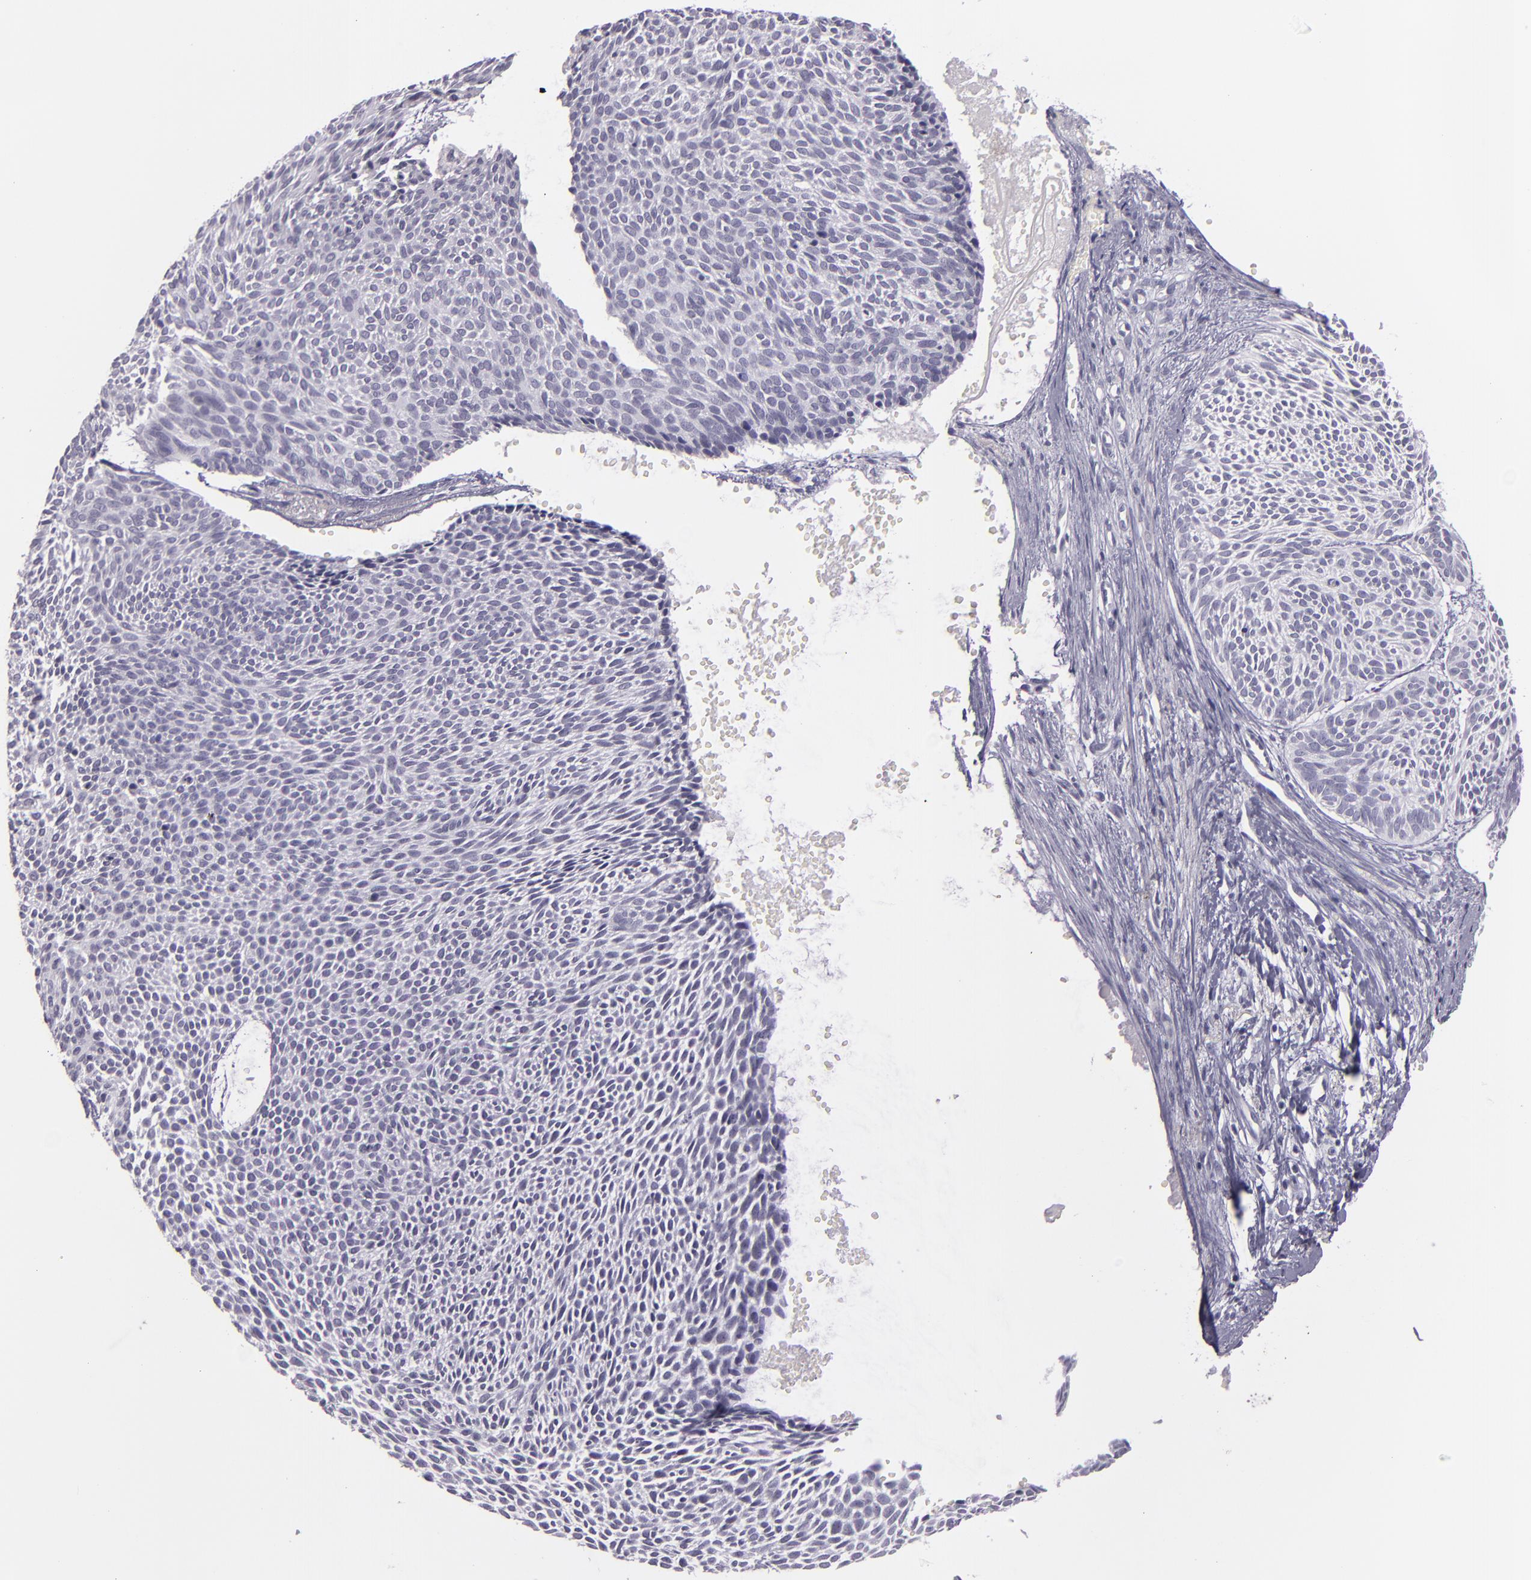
{"staining": {"intensity": "negative", "quantity": "none", "location": "none"}, "tissue": "skin cancer", "cell_type": "Tumor cells", "image_type": "cancer", "snomed": [{"axis": "morphology", "description": "Basal cell carcinoma"}, {"axis": "topography", "description": "Skin"}], "caption": "Basal cell carcinoma (skin) stained for a protein using IHC exhibits no expression tumor cells.", "gene": "MCM3", "patient": {"sex": "male", "age": 84}}